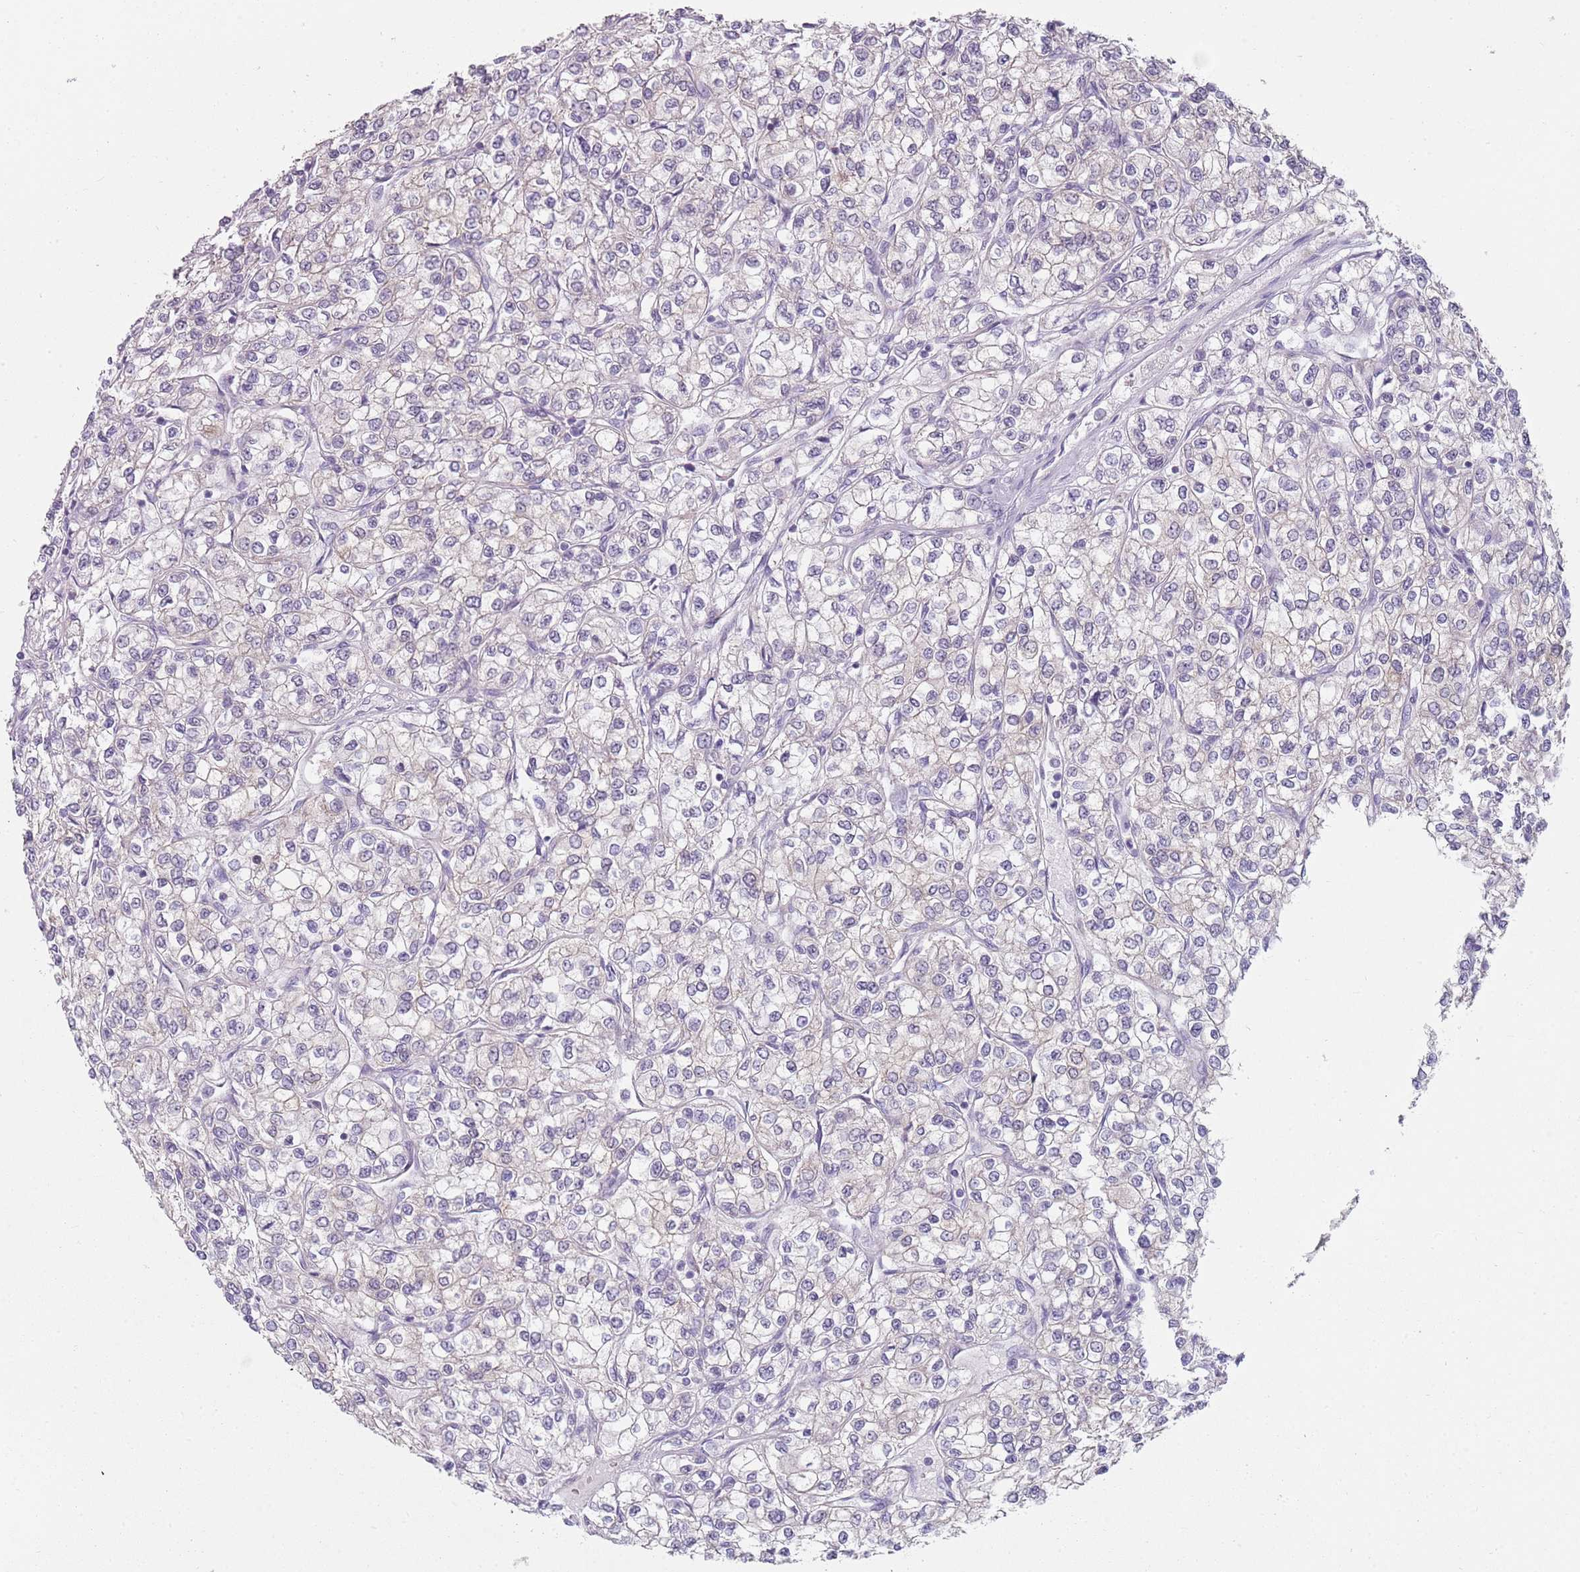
{"staining": {"intensity": "negative", "quantity": "none", "location": "none"}, "tissue": "renal cancer", "cell_type": "Tumor cells", "image_type": "cancer", "snomed": [{"axis": "morphology", "description": "Adenocarcinoma, NOS"}, {"axis": "topography", "description": "Kidney"}], "caption": "Histopathology image shows no protein staining in tumor cells of renal cancer tissue. (DAB (3,3'-diaminobenzidine) IHC, high magnification).", "gene": "SLC26A6", "patient": {"sex": "male", "age": 80}}